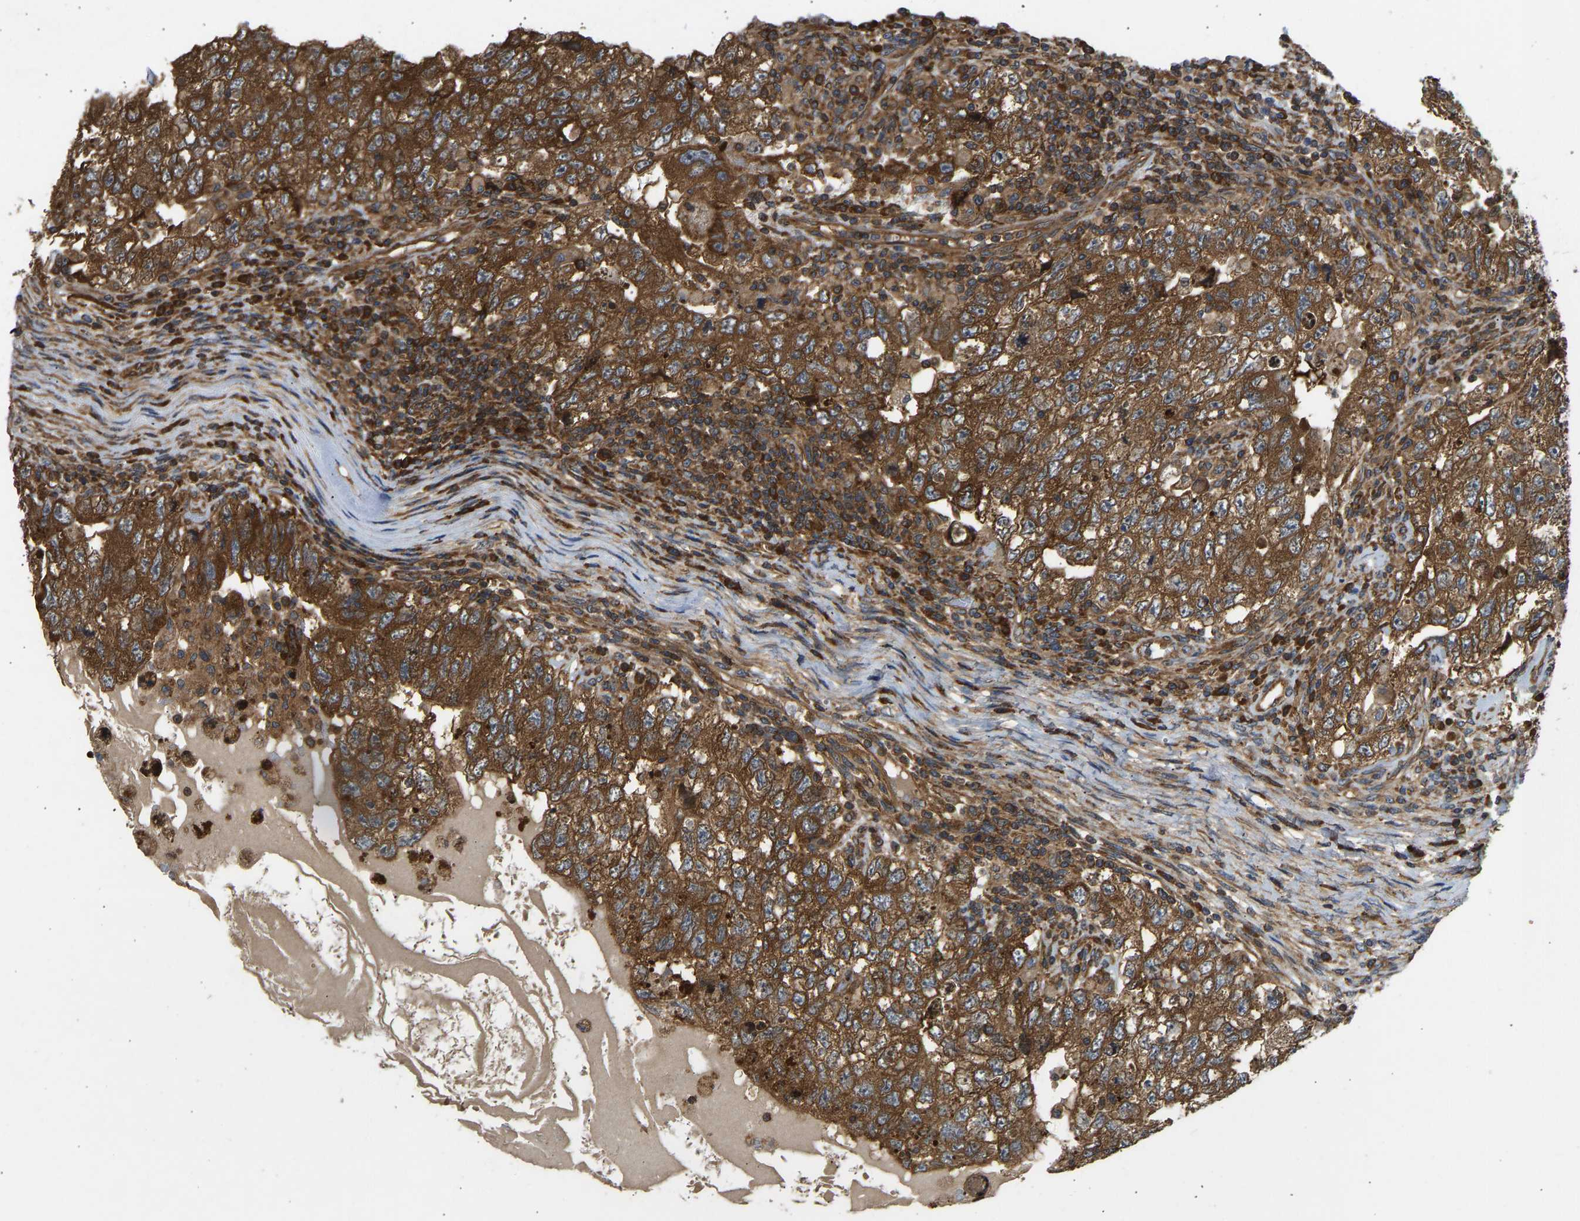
{"staining": {"intensity": "strong", "quantity": ">75%", "location": "cytoplasmic/membranous"}, "tissue": "testis cancer", "cell_type": "Tumor cells", "image_type": "cancer", "snomed": [{"axis": "morphology", "description": "Carcinoma, Embryonal, NOS"}, {"axis": "topography", "description": "Testis"}], "caption": "Testis cancer (embryonal carcinoma) stained for a protein reveals strong cytoplasmic/membranous positivity in tumor cells.", "gene": "RASGRF2", "patient": {"sex": "male", "age": 36}}